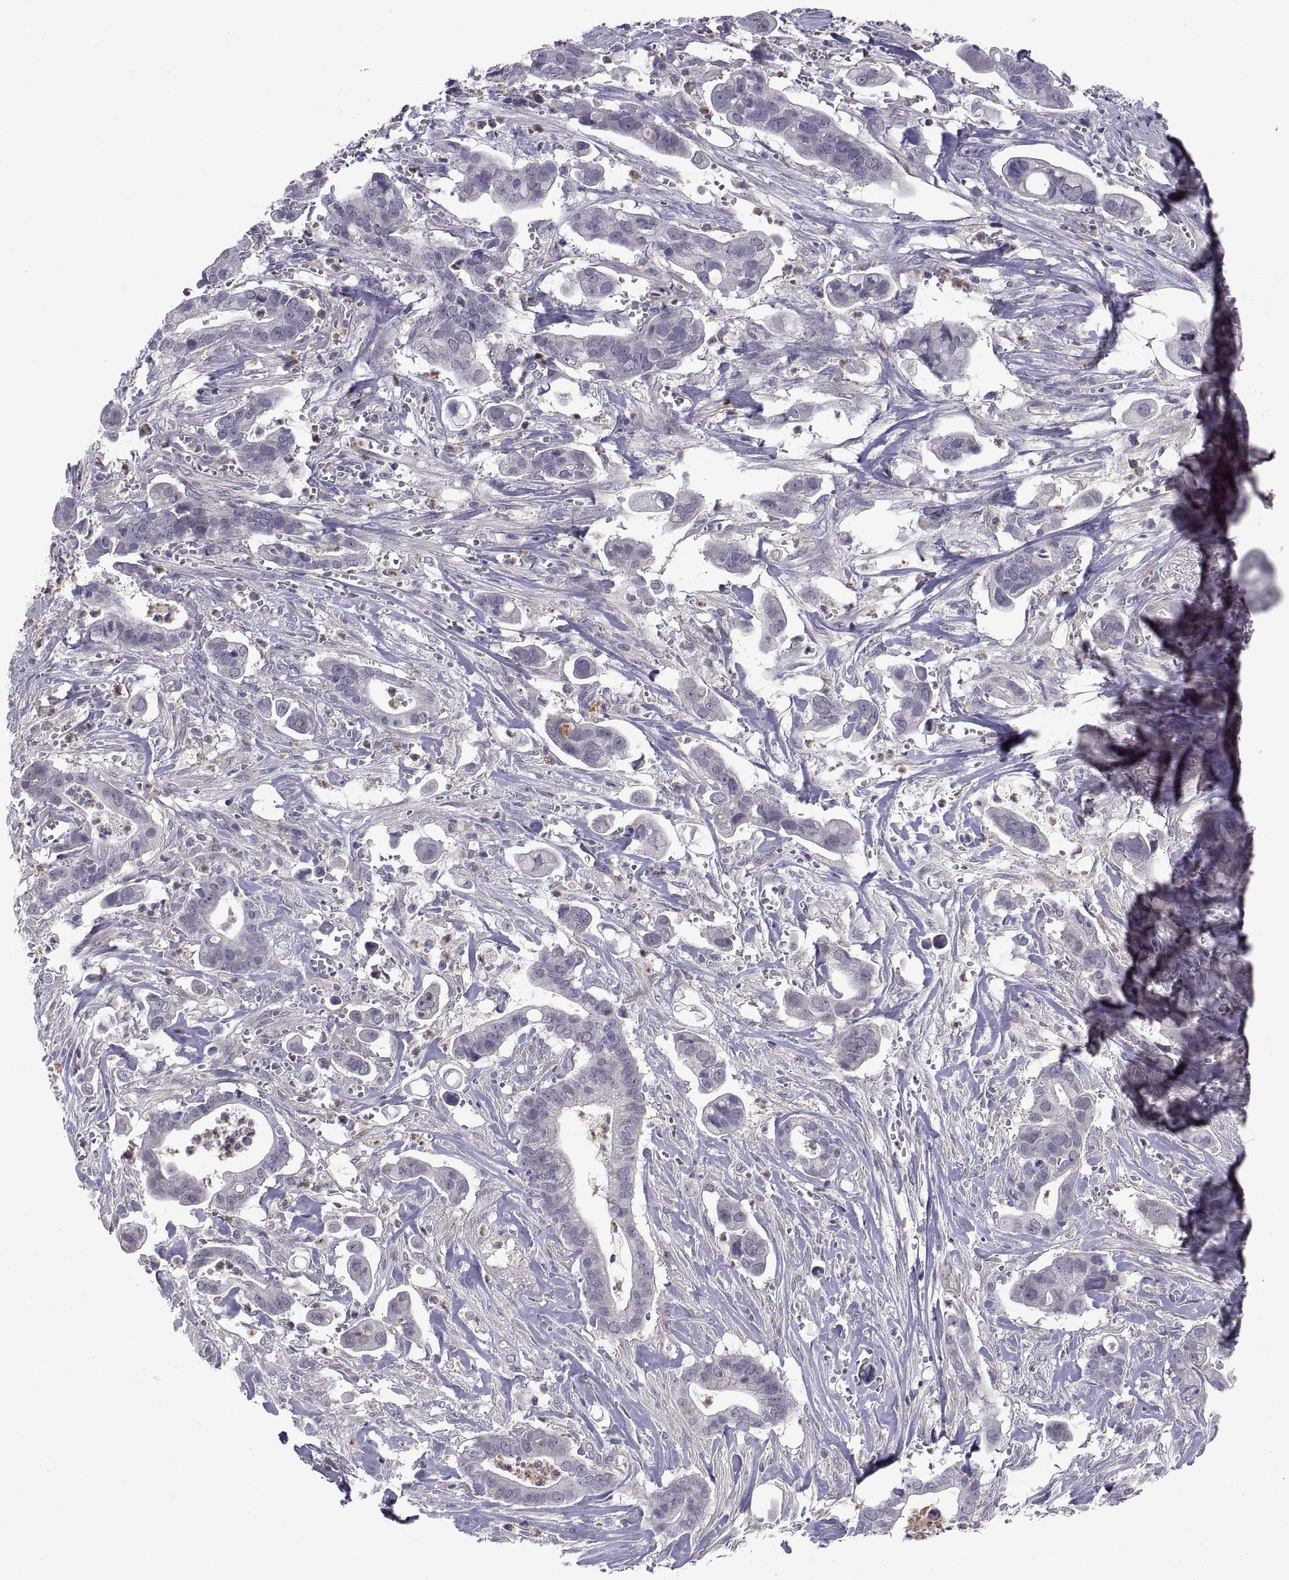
{"staining": {"intensity": "moderate", "quantity": "<25%", "location": "cytoplasmic/membranous"}, "tissue": "pancreatic cancer", "cell_type": "Tumor cells", "image_type": "cancer", "snomed": [{"axis": "morphology", "description": "Adenocarcinoma, NOS"}, {"axis": "topography", "description": "Pancreas"}], "caption": "Pancreatic adenocarcinoma was stained to show a protein in brown. There is low levels of moderate cytoplasmic/membranous expression in about <25% of tumor cells.", "gene": "PKP1", "patient": {"sex": "male", "age": 61}}